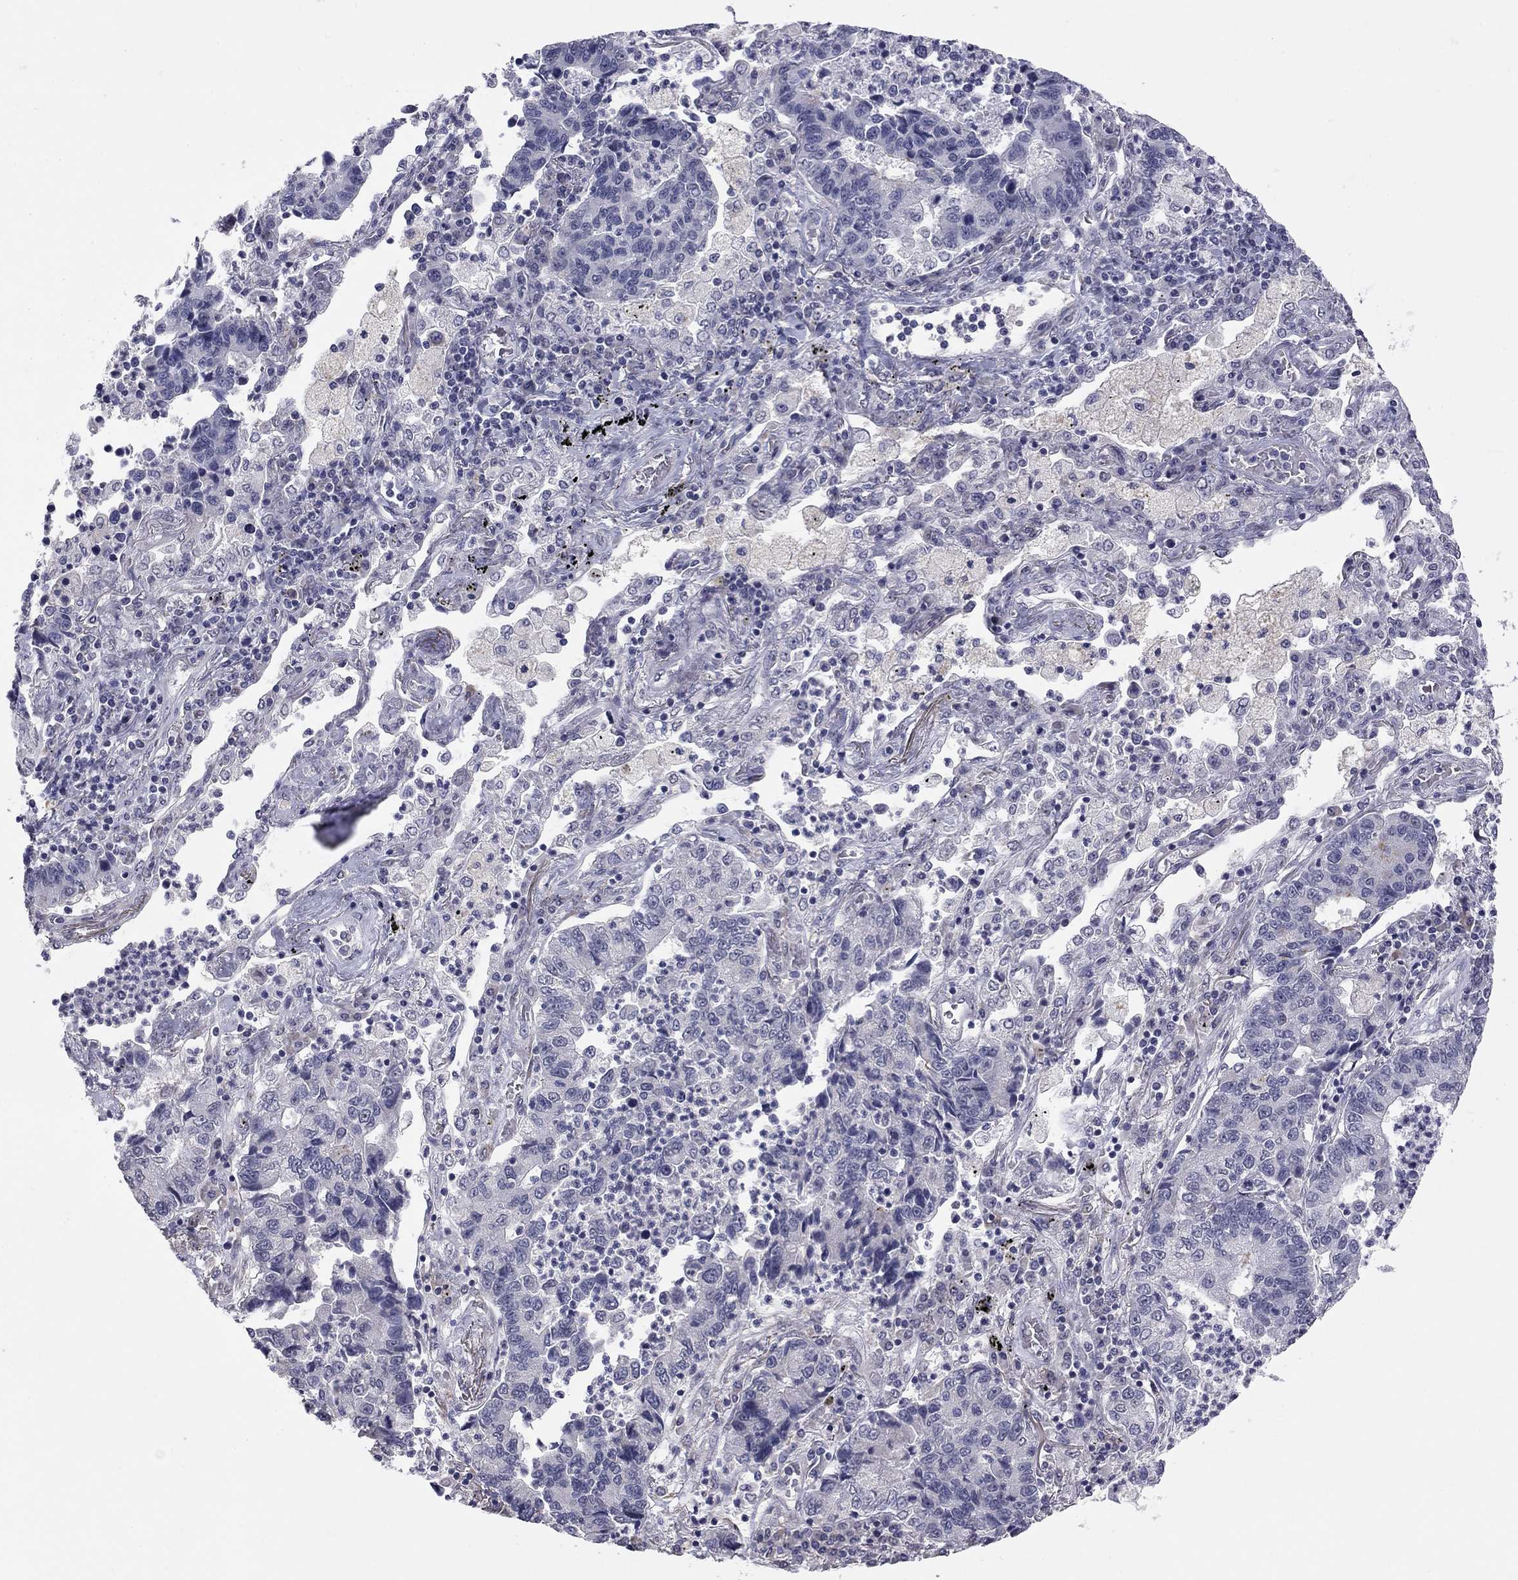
{"staining": {"intensity": "negative", "quantity": "none", "location": "none"}, "tissue": "lung cancer", "cell_type": "Tumor cells", "image_type": "cancer", "snomed": [{"axis": "morphology", "description": "Adenocarcinoma, NOS"}, {"axis": "topography", "description": "Lung"}], "caption": "A histopathology image of lung adenocarcinoma stained for a protein reveals no brown staining in tumor cells. The staining is performed using DAB brown chromogen with nuclei counter-stained in using hematoxylin.", "gene": "PRRT2", "patient": {"sex": "female", "age": 57}}